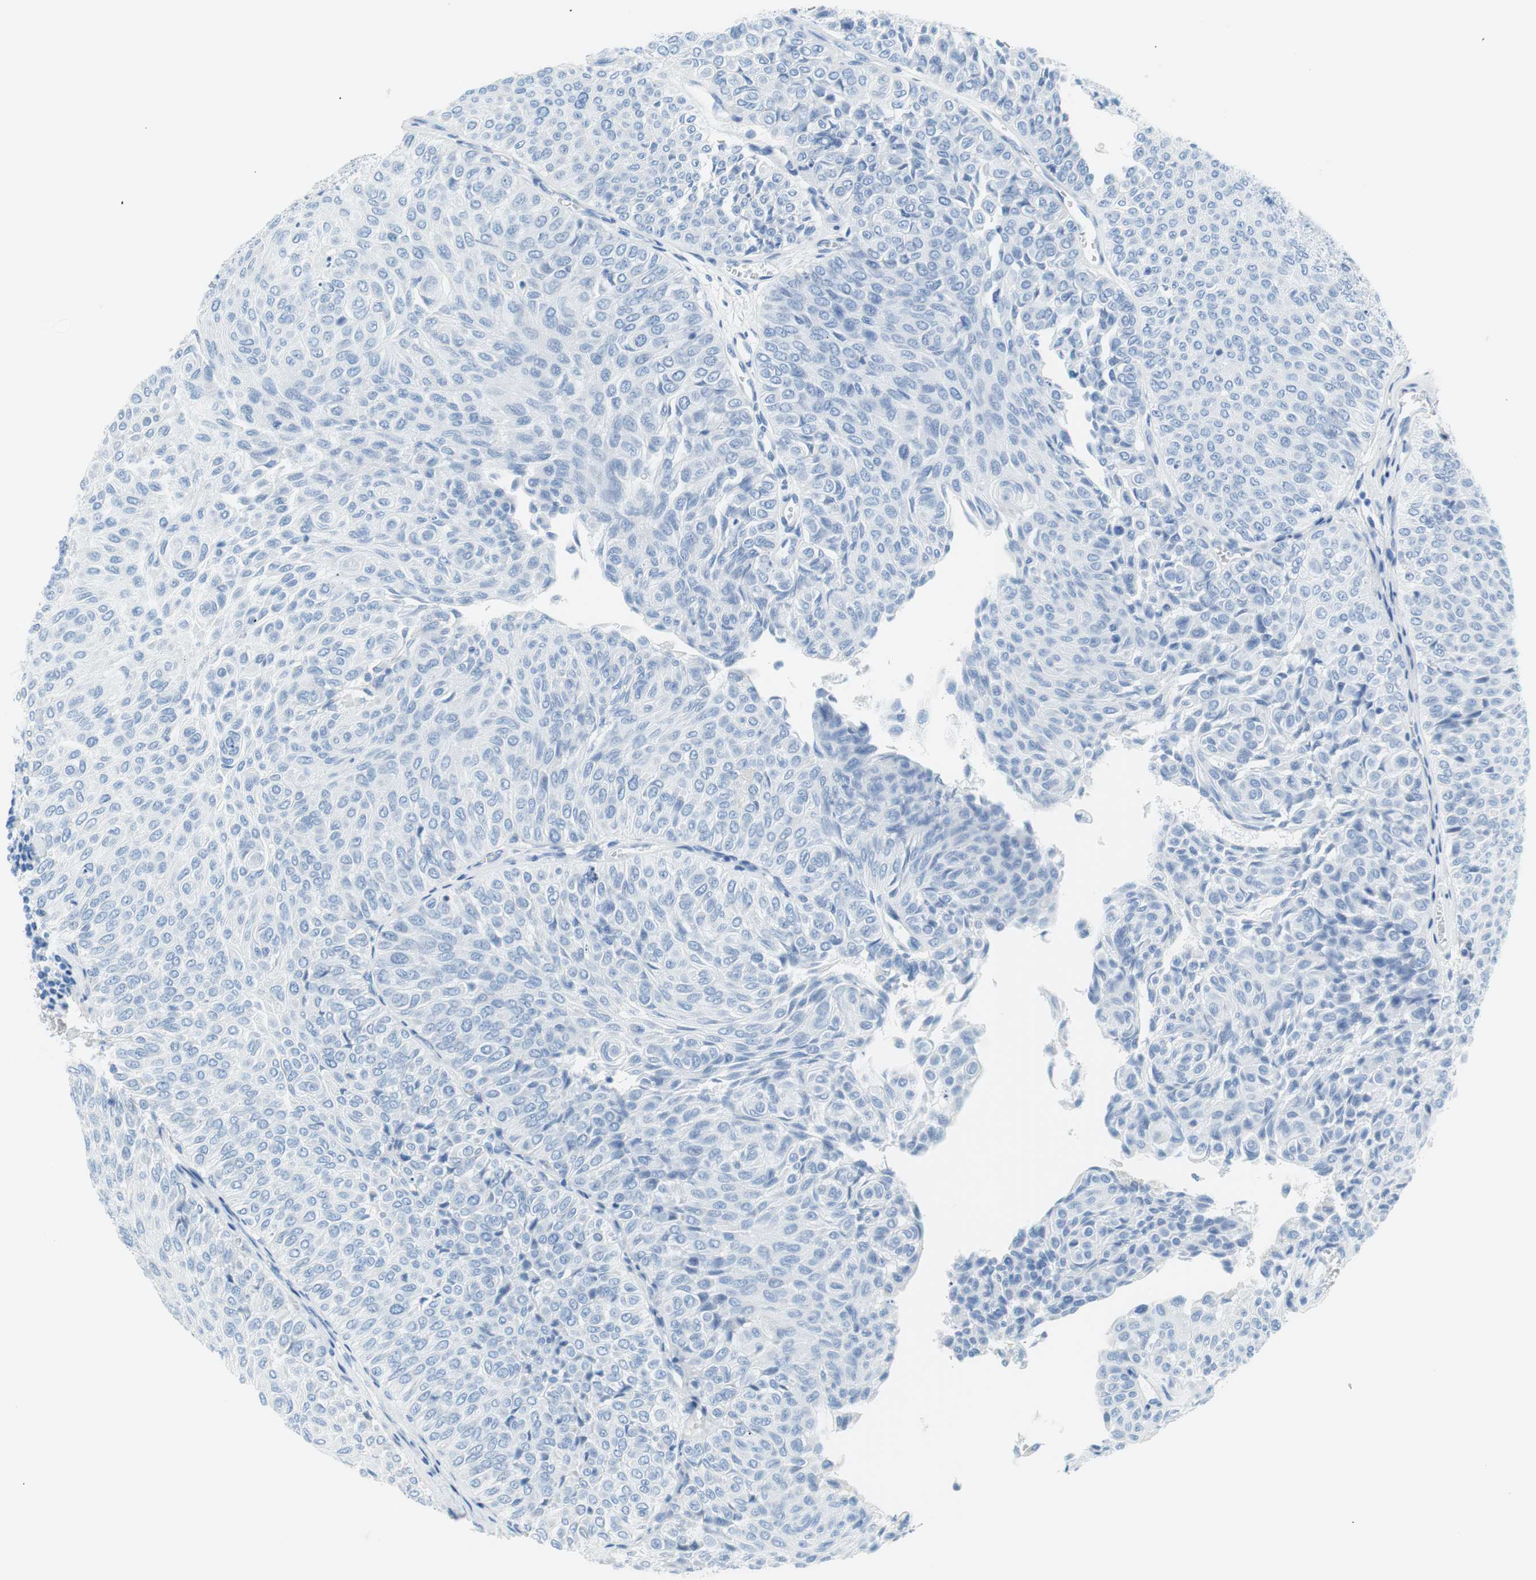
{"staining": {"intensity": "negative", "quantity": "none", "location": "none"}, "tissue": "urothelial cancer", "cell_type": "Tumor cells", "image_type": "cancer", "snomed": [{"axis": "morphology", "description": "Urothelial carcinoma, Low grade"}, {"axis": "topography", "description": "Urinary bladder"}], "caption": "DAB (3,3'-diaminobenzidine) immunohistochemical staining of human urothelial cancer shows no significant positivity in tumor cells. (DAB (3,3'-diaminobenzidine) immunohistochemistry, high magnification).", "gene": "MYH1", "patient": {"sex": "male", "age": 78}}